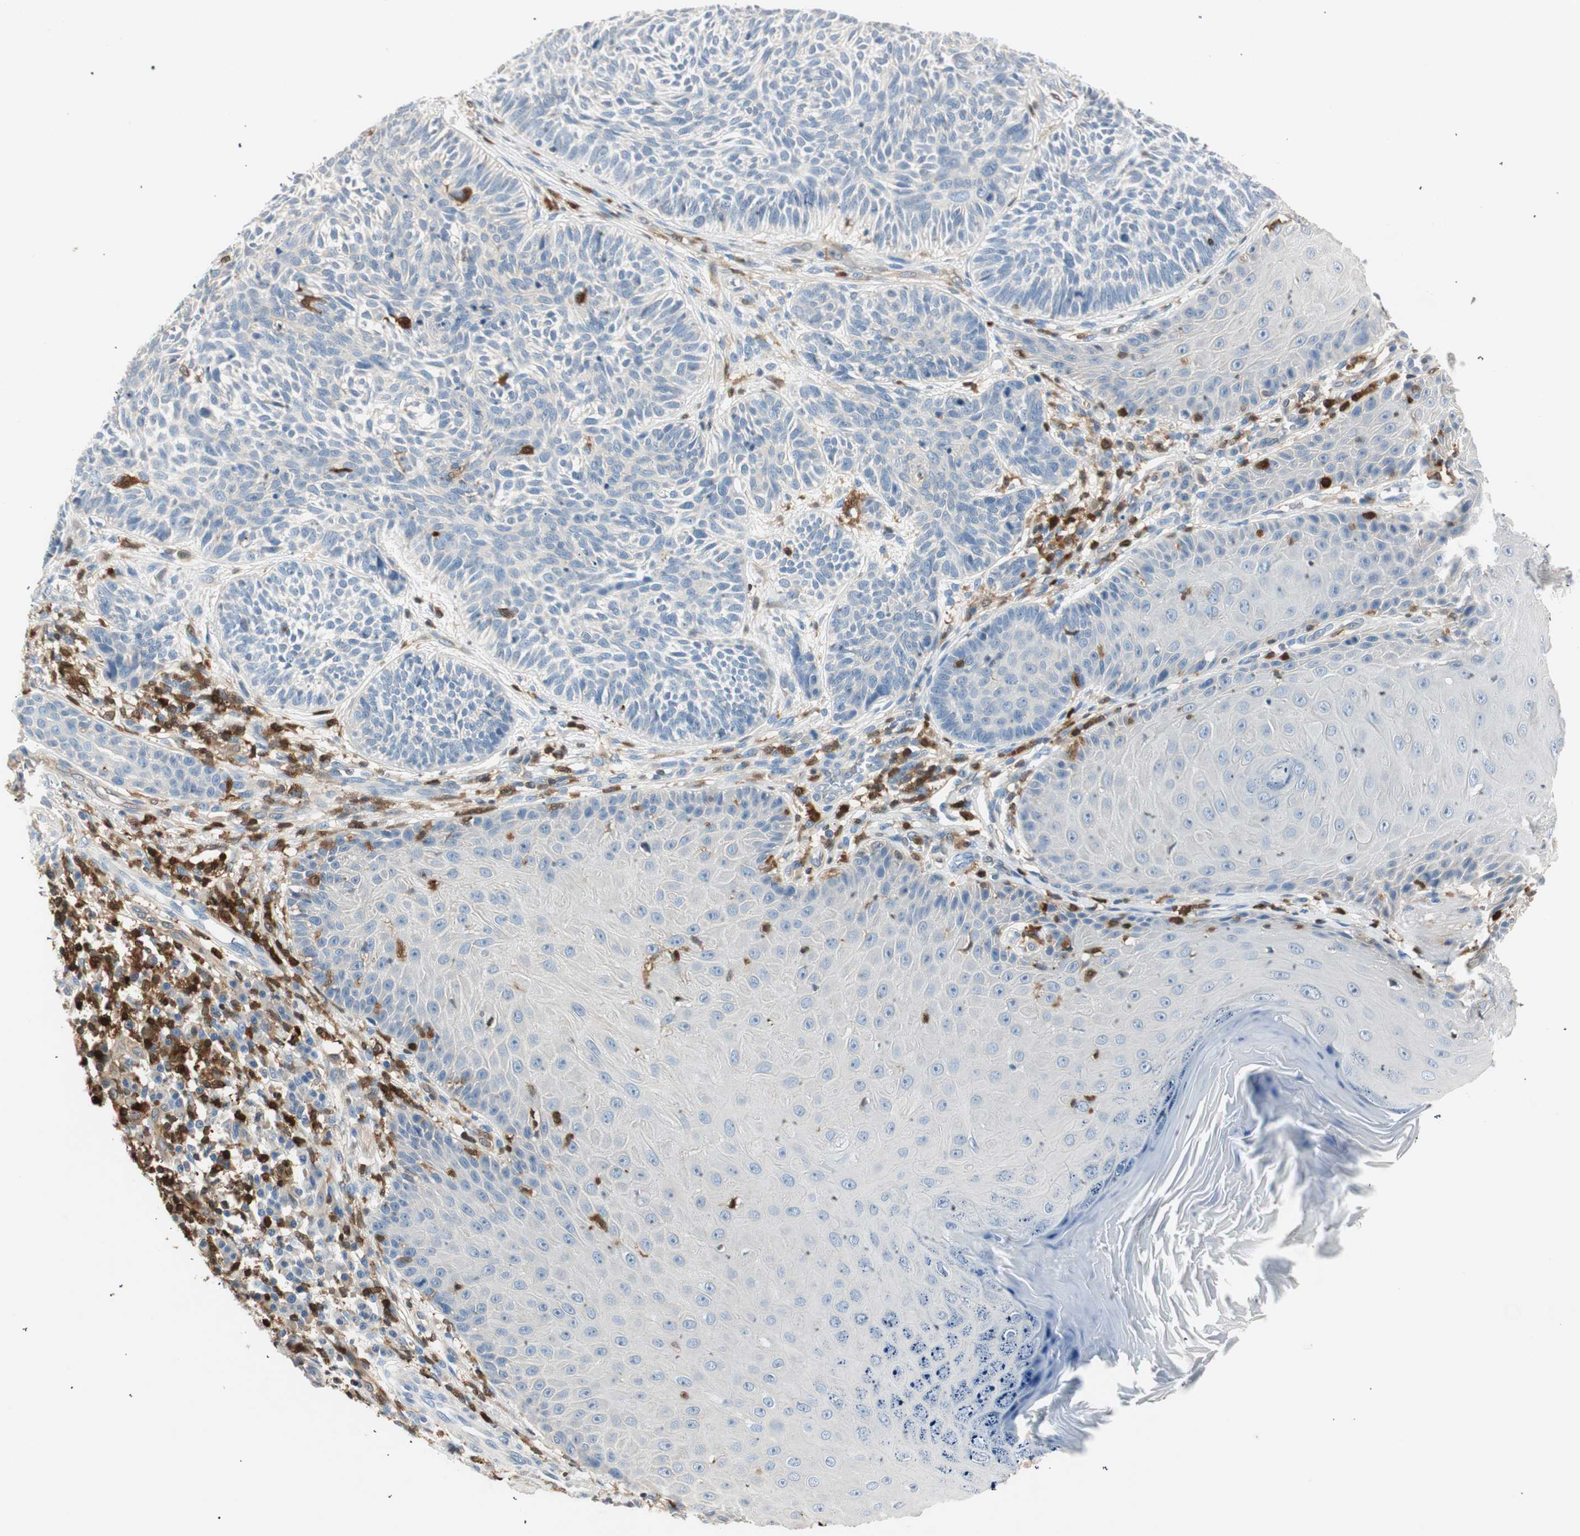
{"staining": {"intensity": "negative", "quantity": "none", "location": "none"}, "tissue": "skin cancer", "cell_type": "Tumor cells", "image_type": "cancer", "snomed": [{"axis": "morphology", "description": "Normal tissue, NOS"}, {"axis": "morphology", "description": "Basal cell carcinoma"}, {"axis": "topography", "description": "Skin"}], "caption": "Immunohistochemistry (IHC) image of human skin cancer stained for a protein (brown), which exhibits no expression in tumor cells.", "gene": "COTL1", "patient": {"sex": "male", "age": 52}}